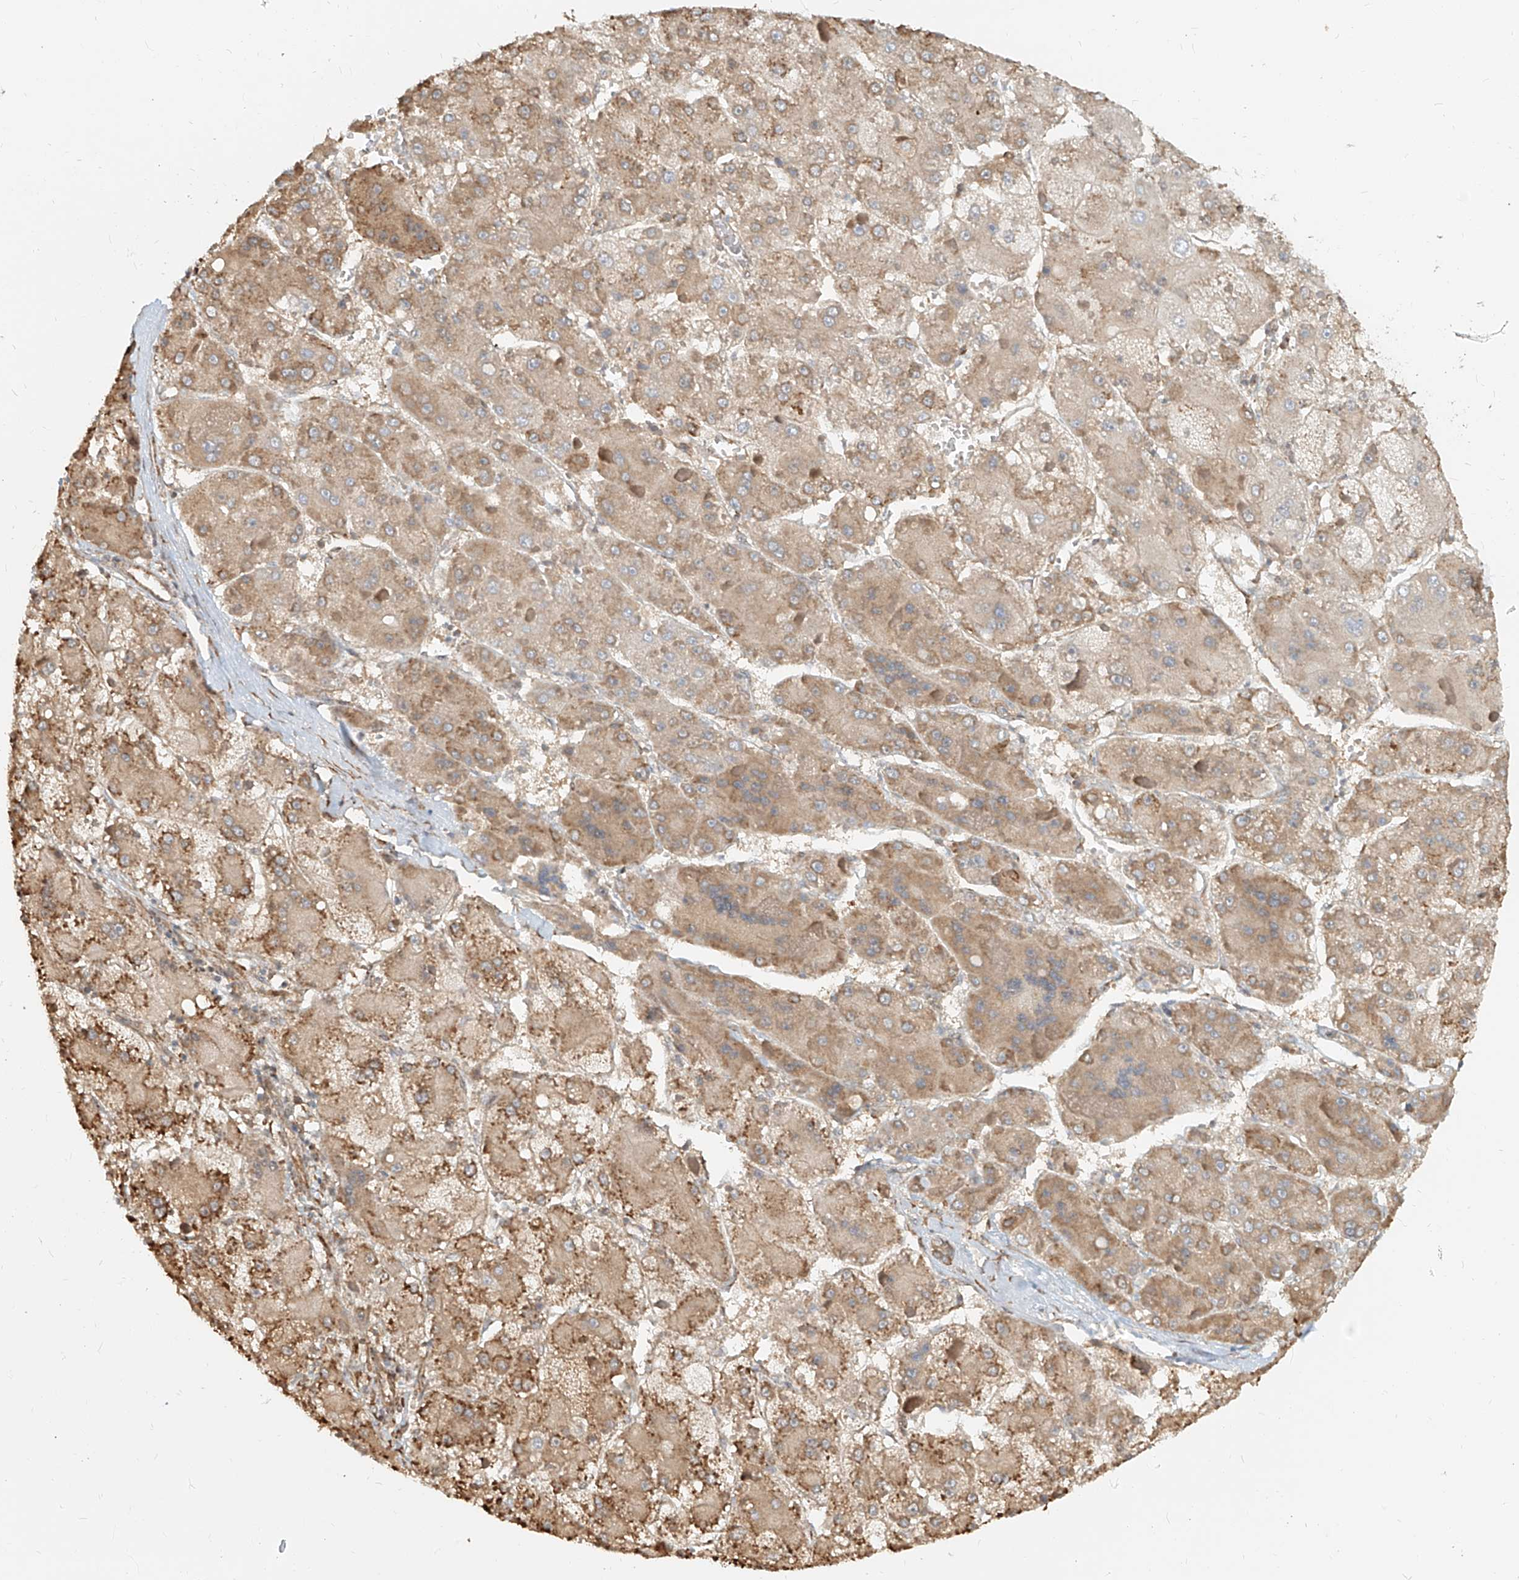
{"staining": {"intensity": "moderate", "quantity": ">75%", "location": "cytoplasmic/membranous"}, "tissue": "liver cancer", "cell_type": "Tumor cells", "image_type": "cancer", "snomed": [{"axis": "morphology", "description": "Carcinoma, Hepatocellular, NOS"}, {"axis": "topography", "description": "Liver"}], "caption": "Protein analysis of liver cancer tissue reveals moderate cytoplasmic/membranous positivity in approximately >75% of tumor cells.", "gene": "UBE2K", "patient": {"sex": "female", "age": 73}}